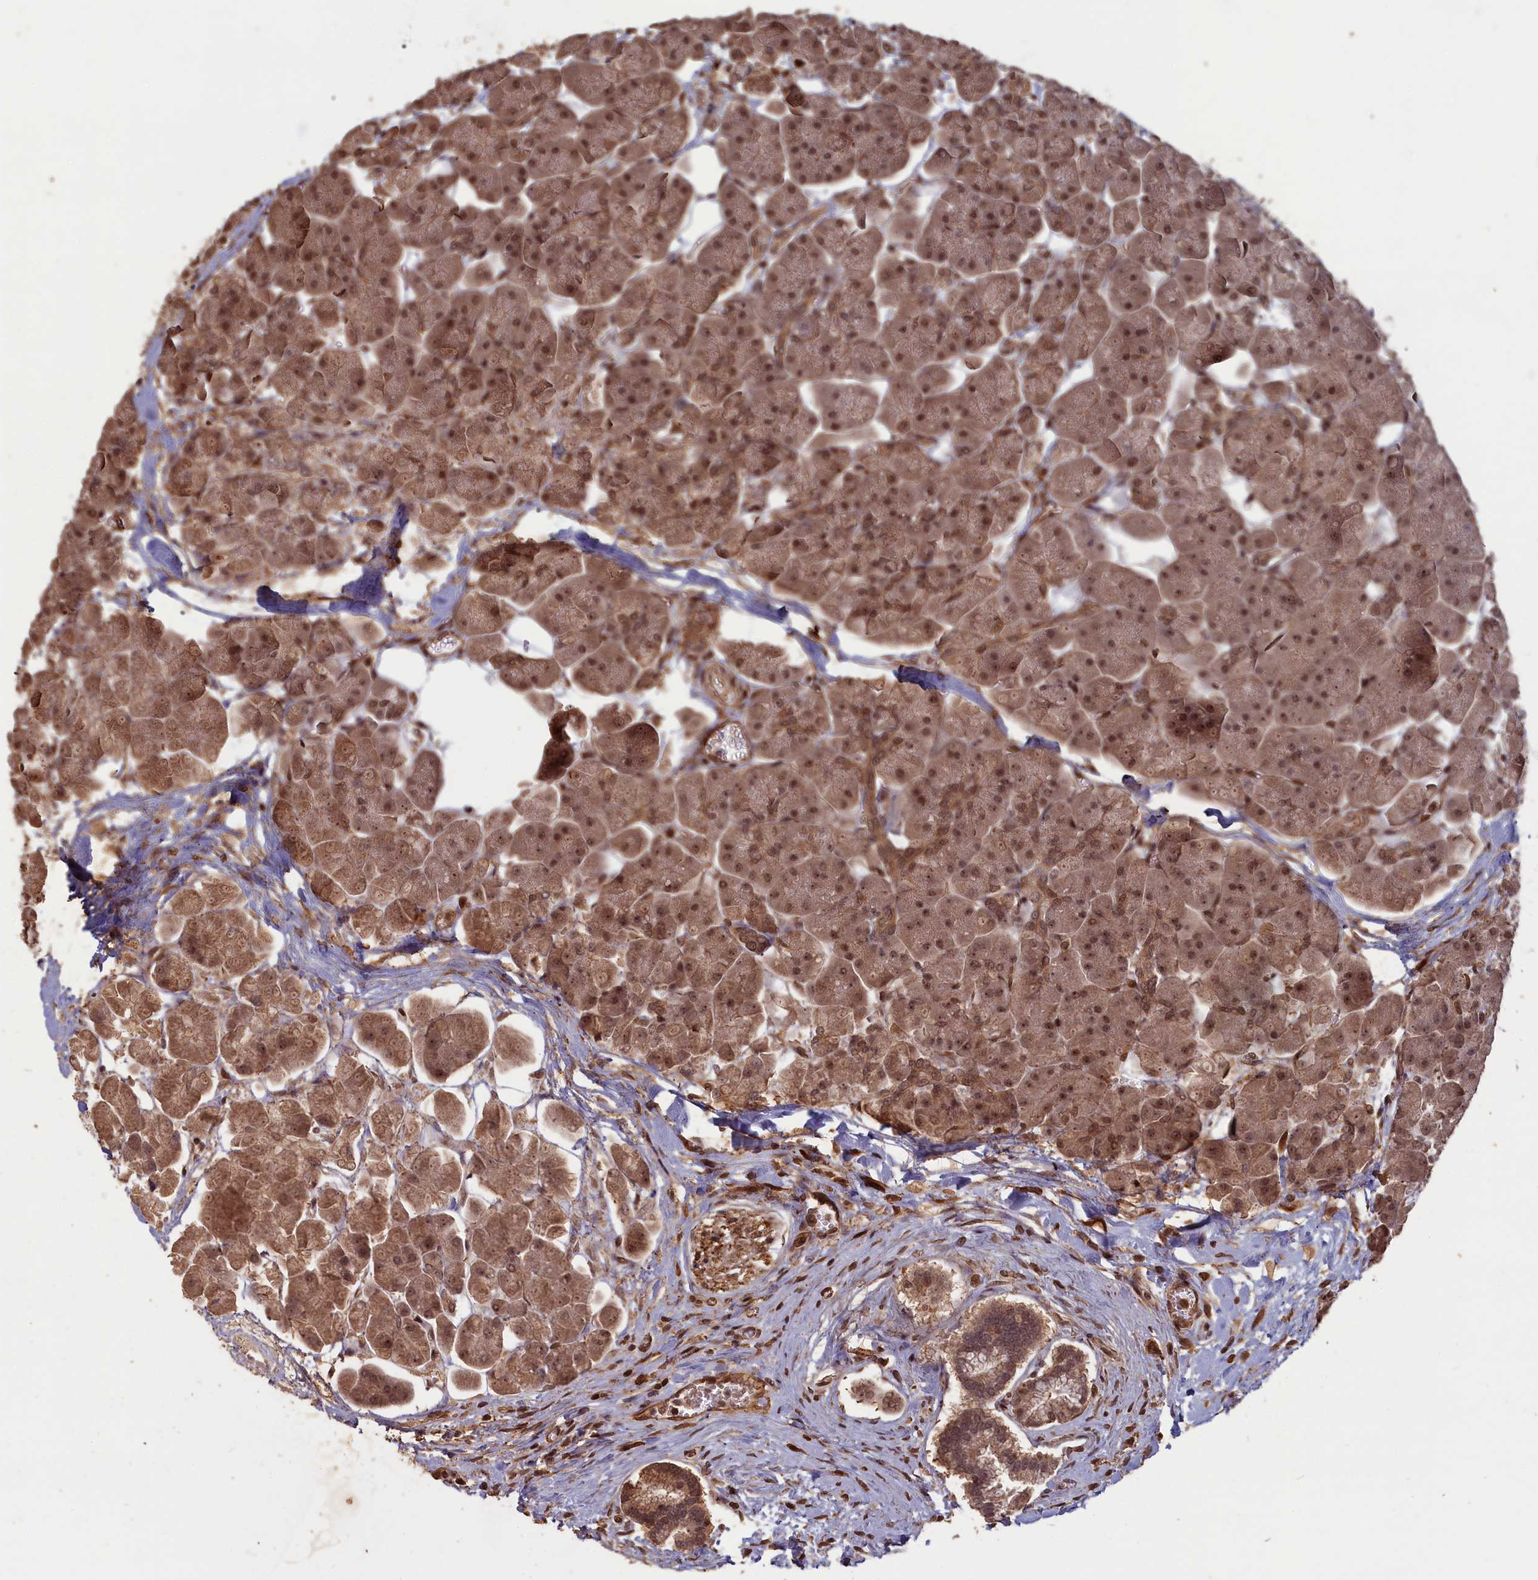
{"staining": {"intensity": "moderate", "quantity": ">75%", "location": "cytoplasmic/membranous,nuclear"}, "tissue": "pancreas", "cell_type": "Exocrine glandular cells", "image_type": "normal", "snomed": [{"axis": "morphology", "description": "Normal tissue, NOS"}, {"axis": "topography", "description": "Pancreas"}], "caption": "Pancreas stained for a protein exhibits moderate cytoplasmic/membranous,nuclear positivity in exocrine glandular cells. (Brightfield microscopy of DAB IHC at high magnification).", "gene": "HIF3A", "patient": {"sex": "male", "age": 66}}